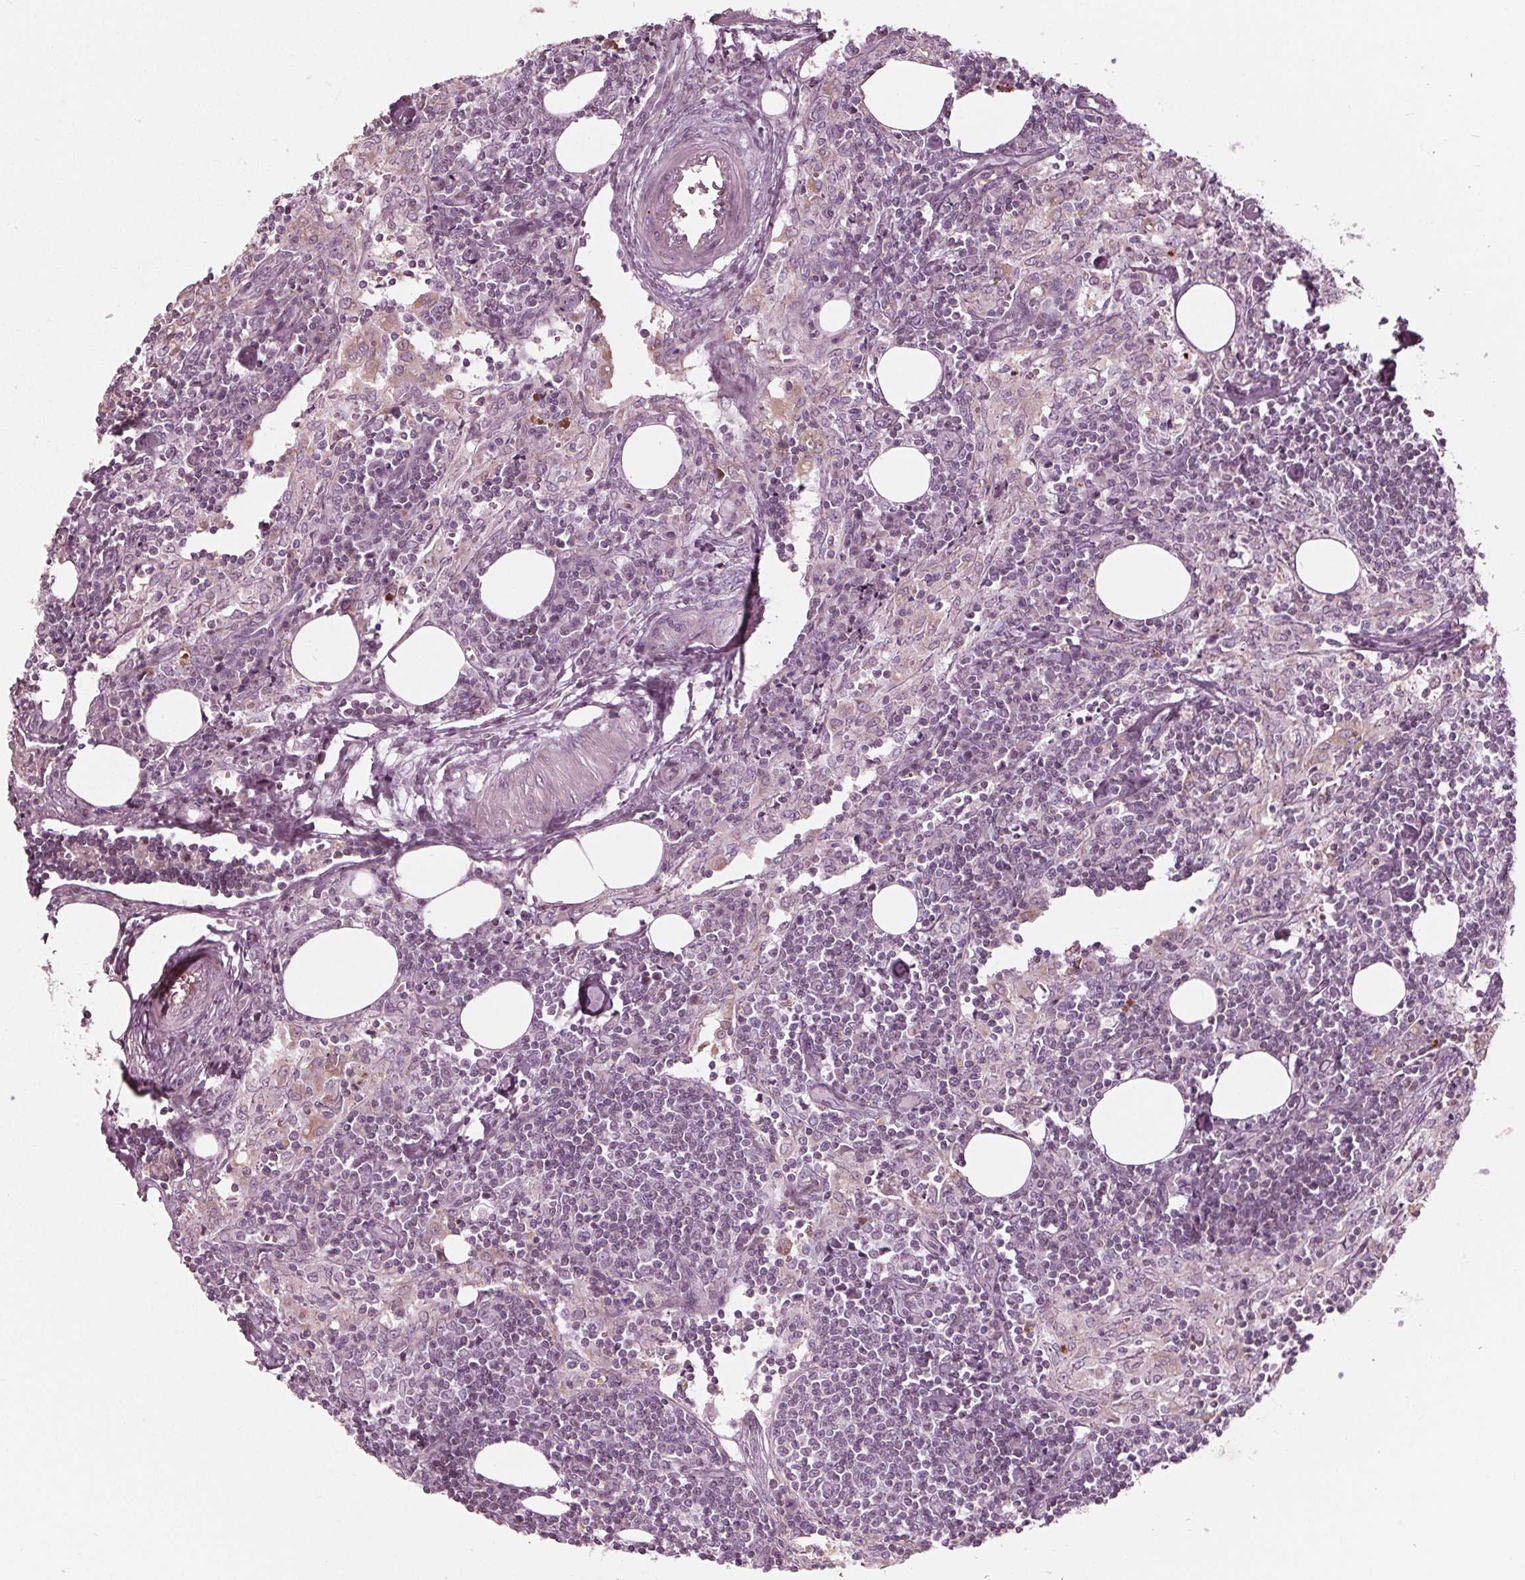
{"staining": {"intensity": "negative", "quantity": "none", "location": "none"}, "tissue": "lymph node", "cell_type": "Germinal center cells", "image_type": "normal", "snomed": [{"axis": "morphology", "description": "Normal tissue, NOS"}, {"axis": "topography", "description": "Lymph node"}], "caption": "Lymph node stained for a protein using immunohistochemistry (IHC) exhibits no positivity germinal center cells.", "gene": "CLN6", "patient": {"sex": "male", "age": 55}}